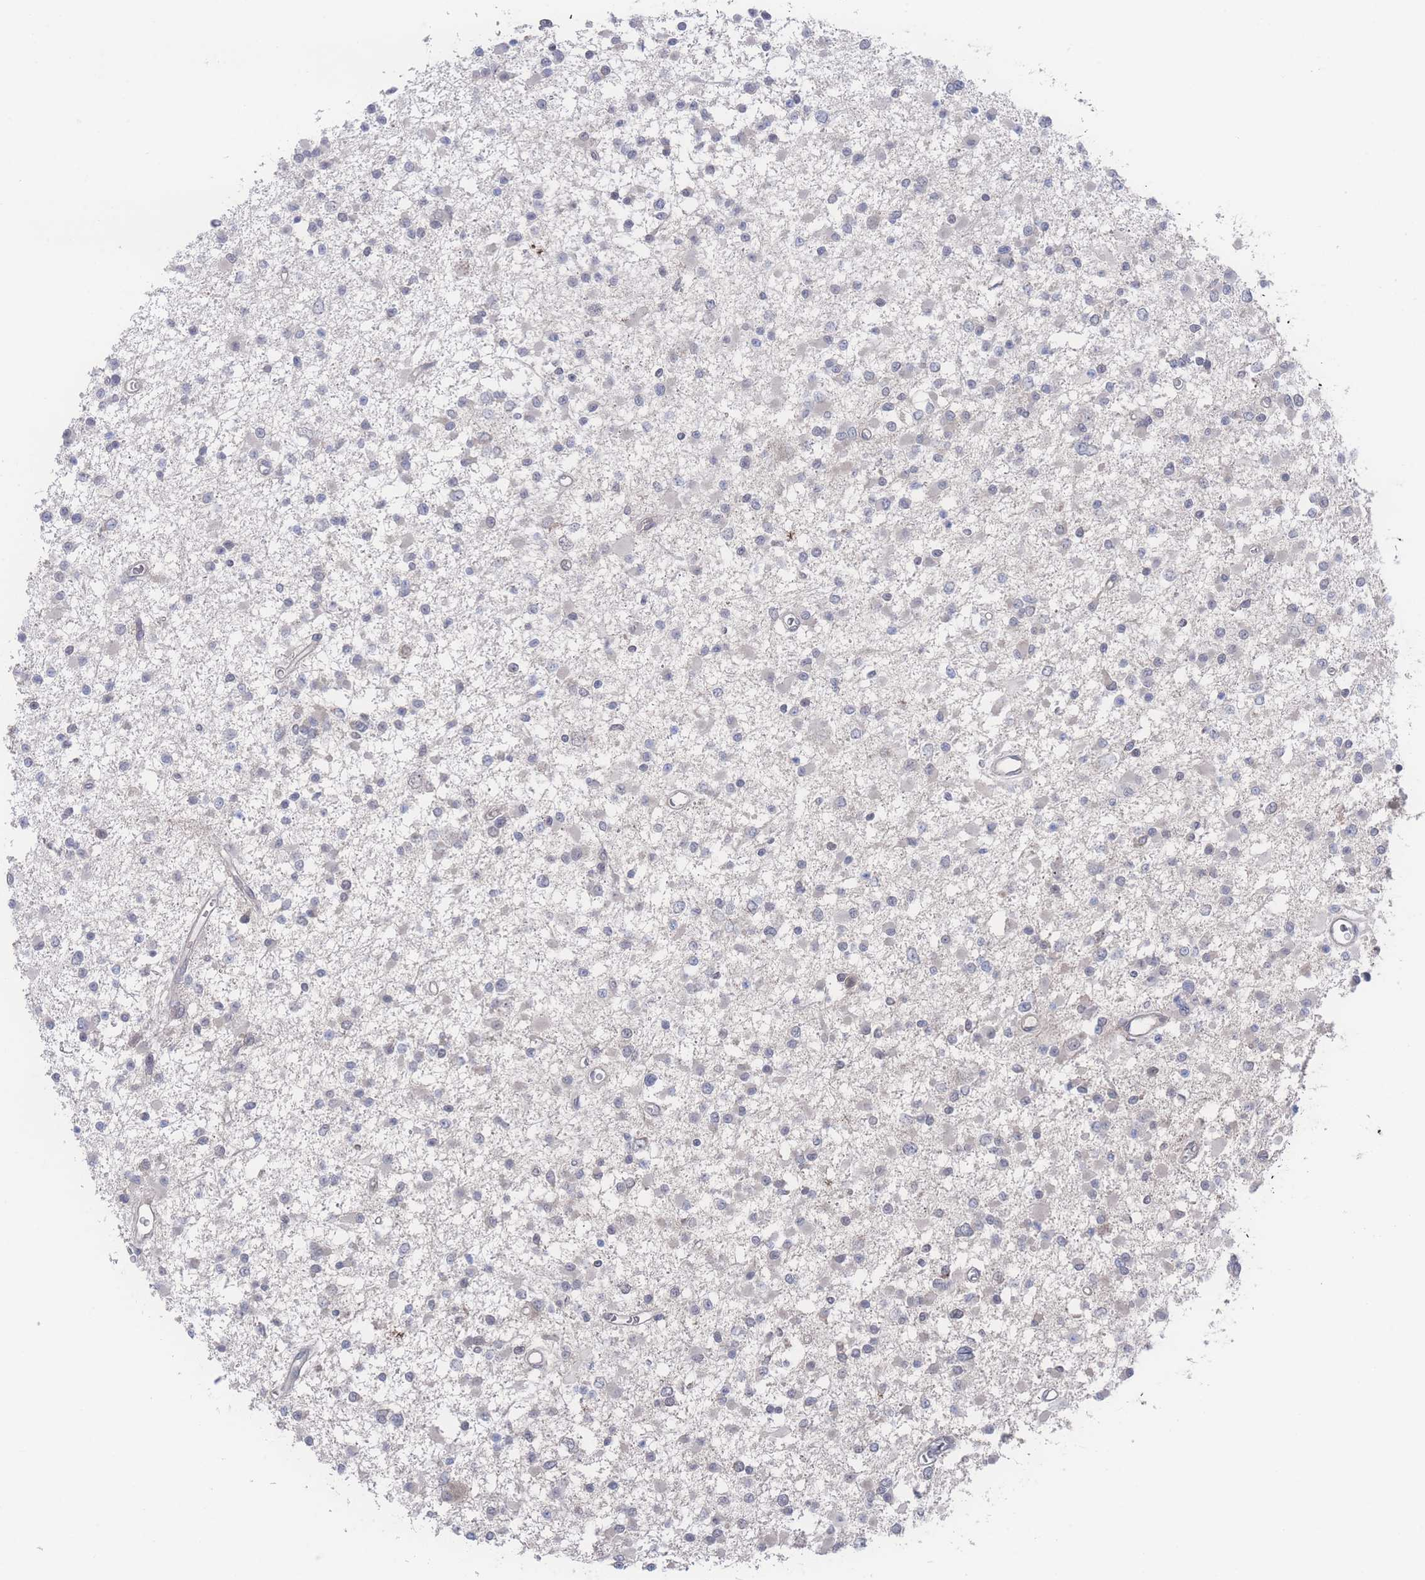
{"staining": {"intensity": "negative", "quantity": "none", "location": "none"}, "tissue": "glioma", "cell_type": "Tumor cells", "image_type": "cancer", "snomed": [{"axis": "morphology", "description": "Glioma, malignant, Low grade"}, {"axis": "topography", "description": "Brain"}], "caption": "Tumor cells show no significant expression in low-grade glioma (malignant).", "gene": "NBEAL1", "patient": {"sex": "female", "age": 22}}